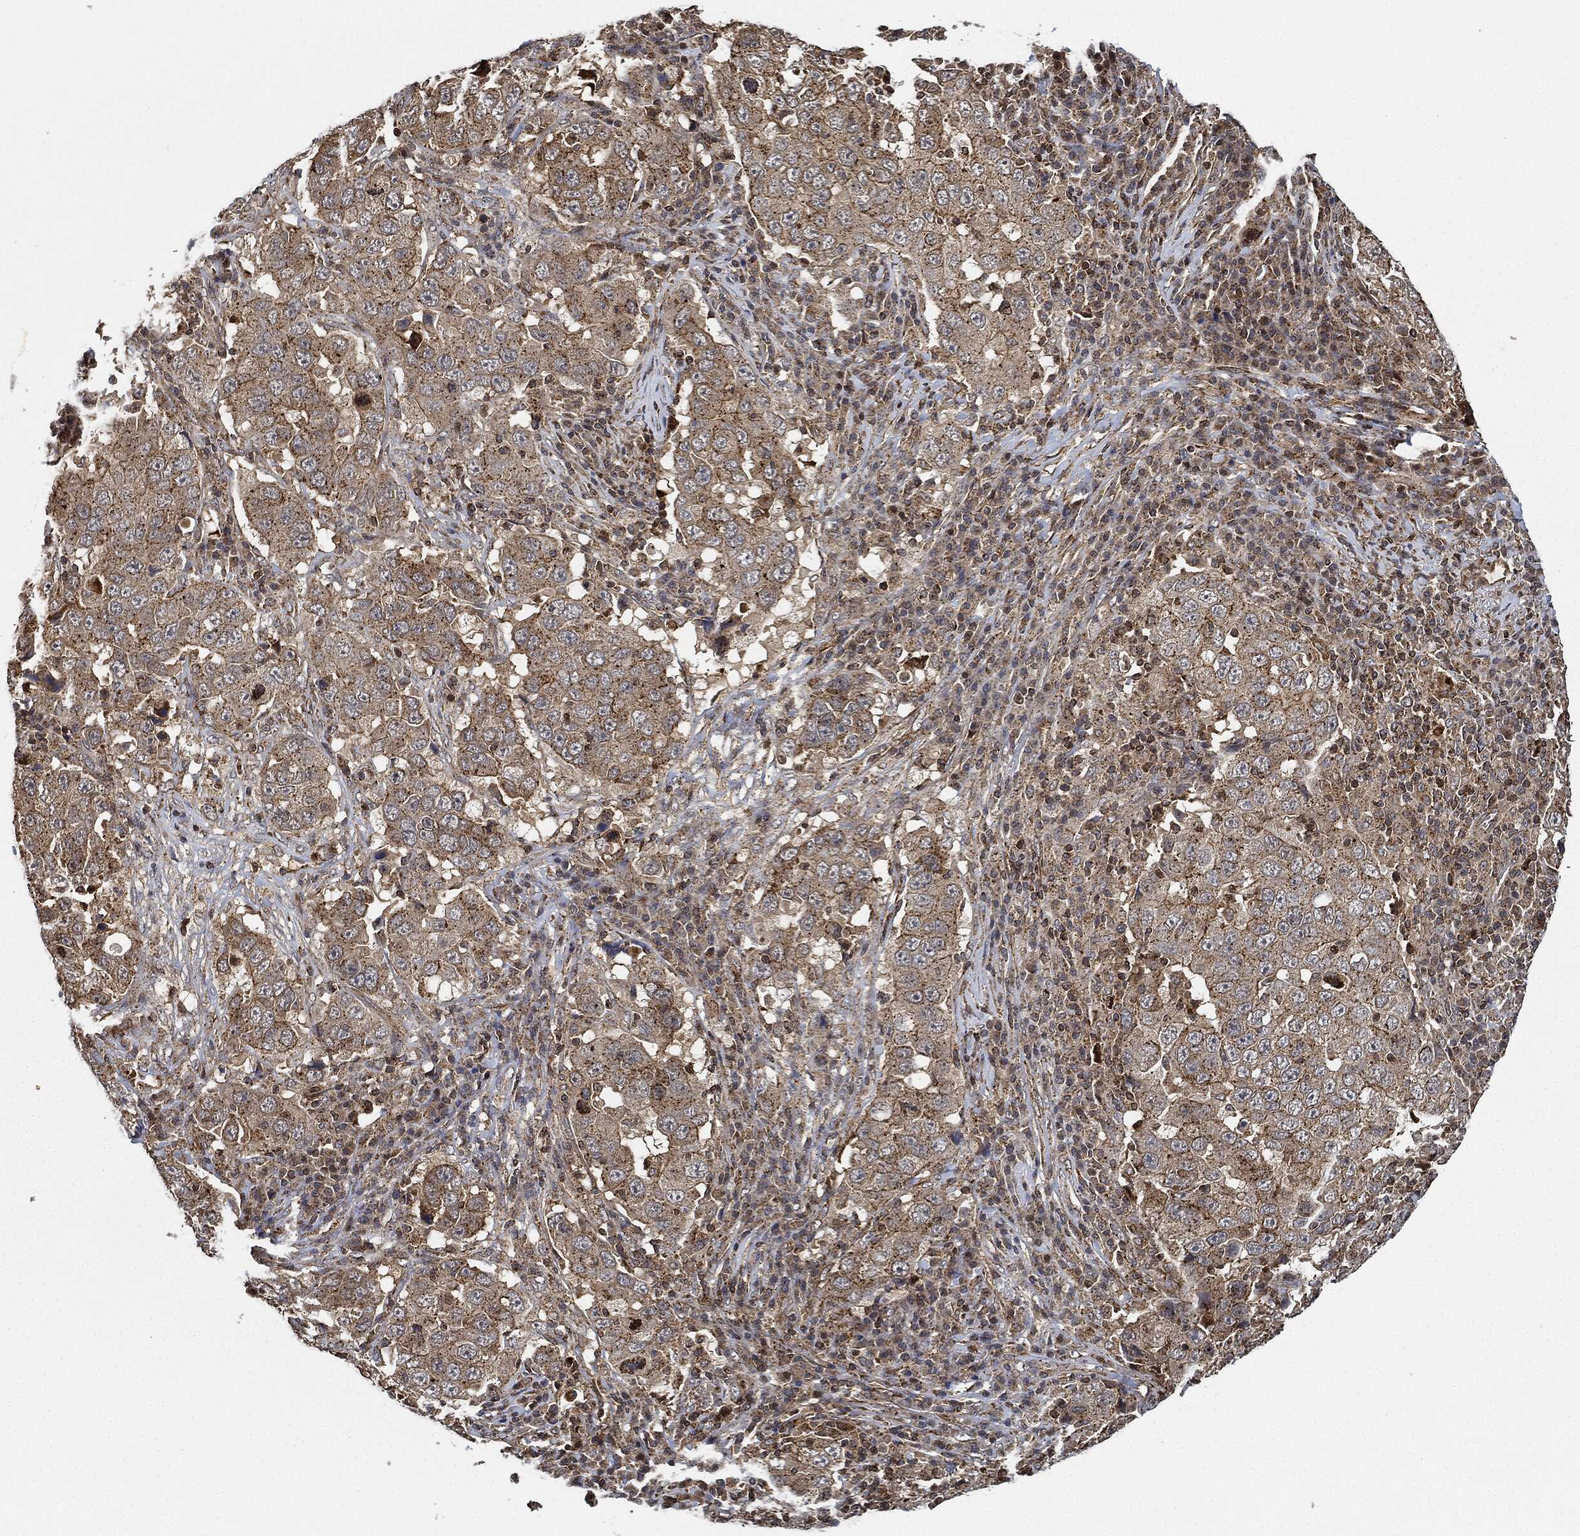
{"staining": {"intensity": "moderate", "quantity": "25%-75%", "location": "cytoplasmic/membranous"}, "tissue": "lung cancer", "cell_type": "Tumor cells", "image_type": "cancer", "snomed": [{"axis": "morphology", "description": "Adenocarcinoma, NOS"}, {"axis": "topography", "description": "Lung"}], "caption": "Protein staining demonstrates moderate cytoplasmic/membranous staining in approximately 25%-75% of tumor cells in lung cancer.", "gene": "MAP3K3", "patient": {"sex": "male", "age": 73}}